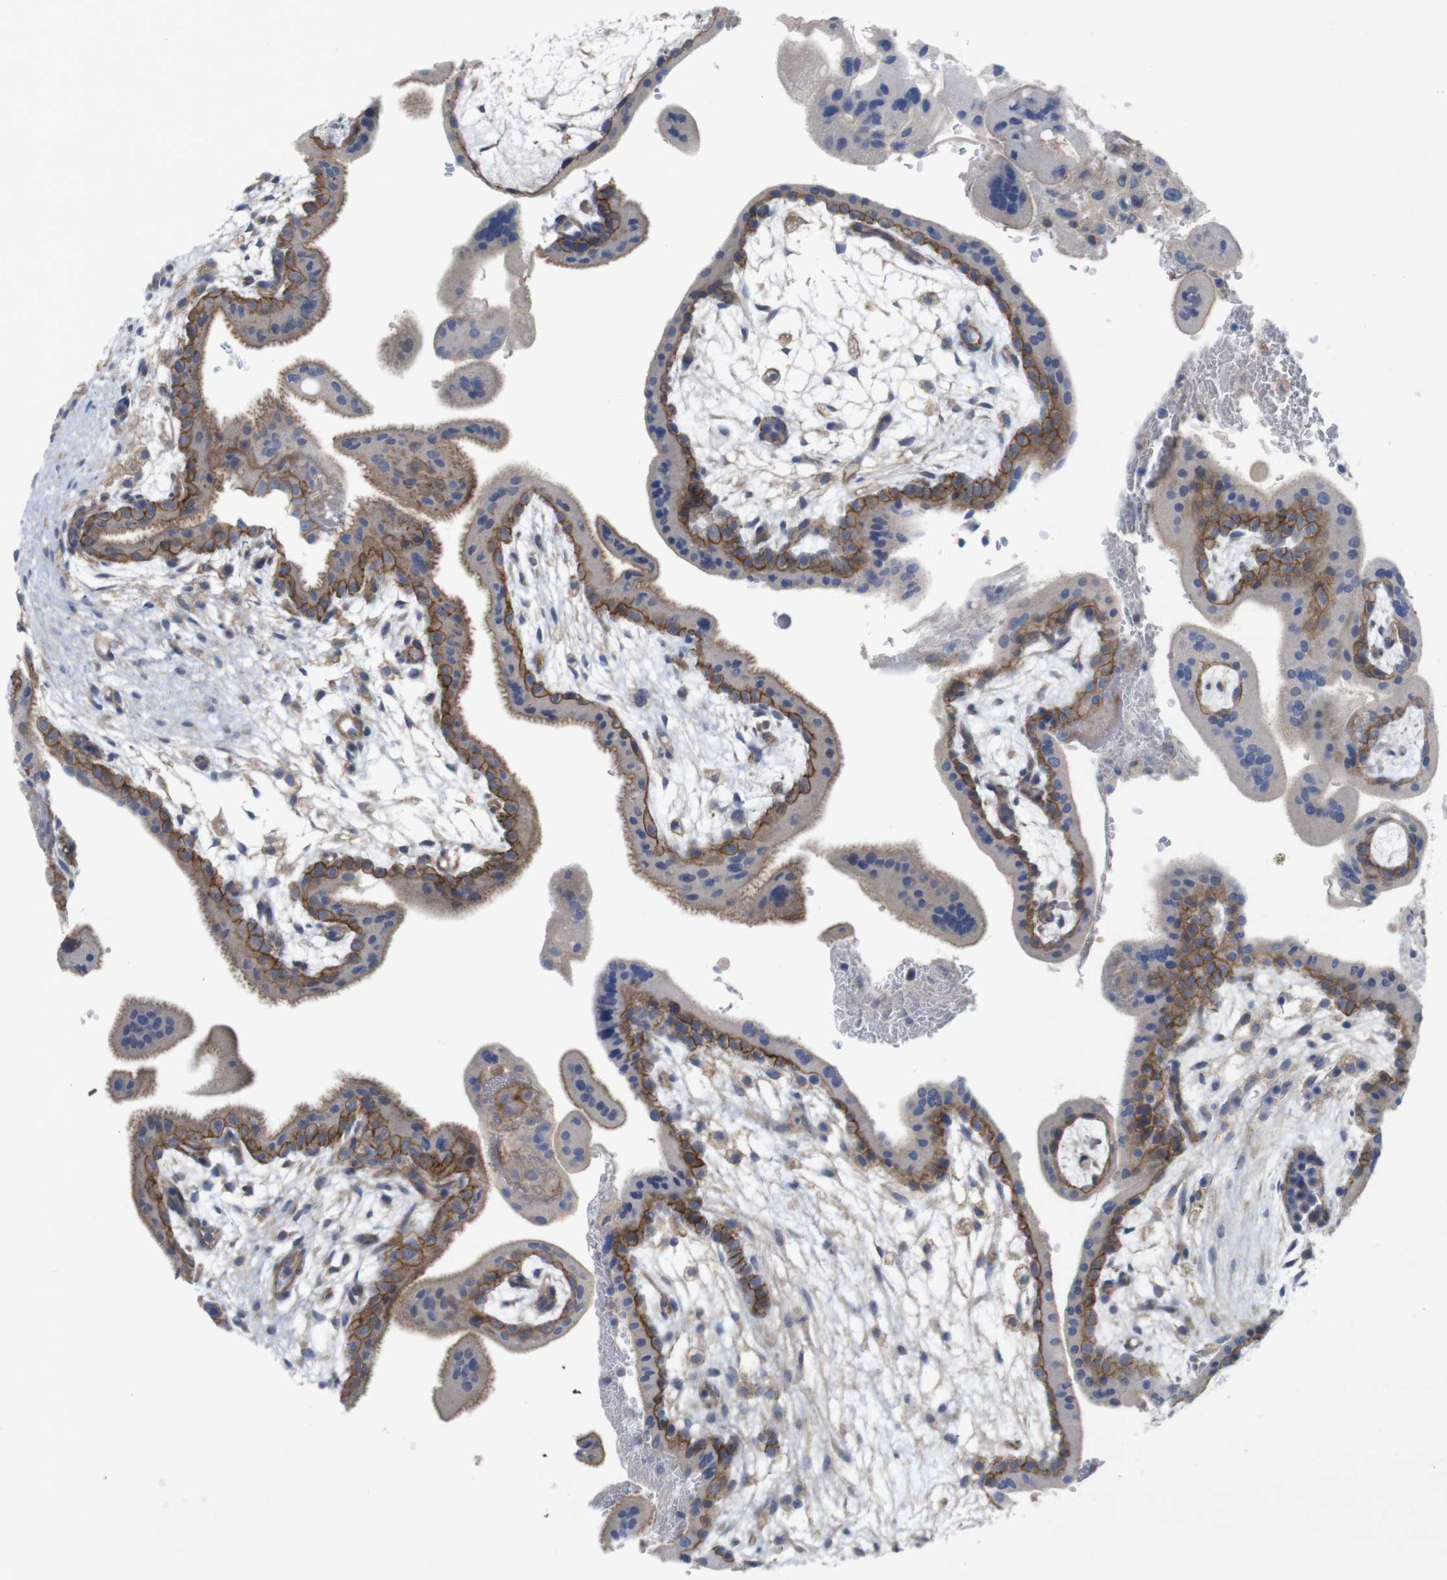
{"staining": {"intensity": "moderate", "quantity": "25%-75%", "location": "cytoplasmic/membranous"}, "tissue": "placenta", "cell_type": "Trophoblastic cells", "image_type": "normal", "snomed": [{"axis": "morphology", "description": "Normal tissue, NOS"}, {"axis": "topography", "description": "Placenta"}], "caption": "Immunohistochemical staining of benign human placenta demonstrates 25%-75% levels of moderate cytoplasmic/membranous protein expression in approximately 25%-75% of trophoblastic cells. (brown staining indicates protein expression, while blue staining denotes nuclei).", "gene": "KIDINS220", "patient": {"sex": "female", "age": 35}}